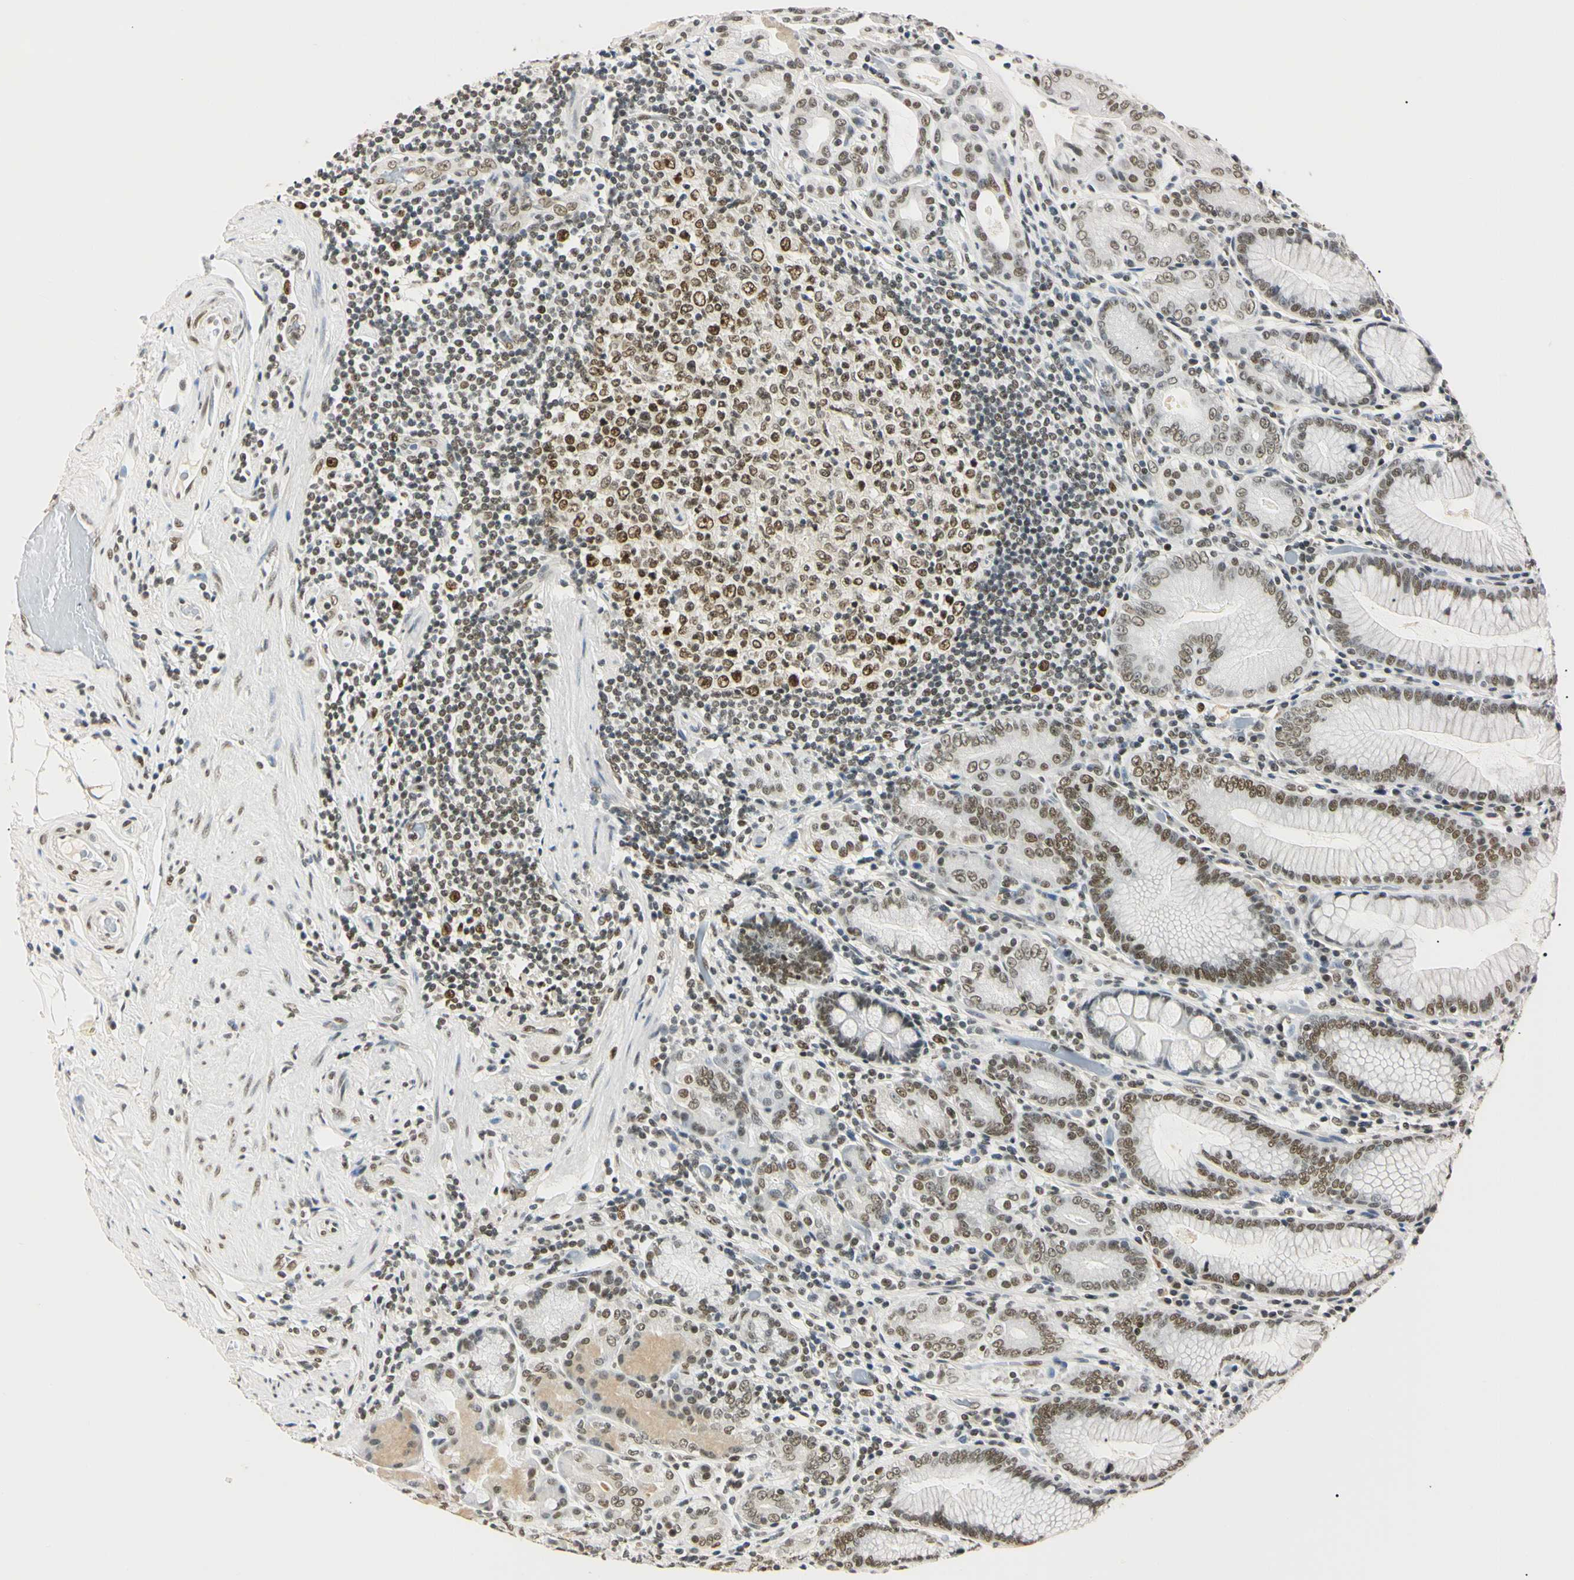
{"staining": {"intensity": "strong", "quantity": ">75%", "location": "nuclear"}, "tissue": "stomach", "cell_type": "Glandular cells", "image_type": "normal", "snomed": [{"axis": "morphology", "description": "Normal tissue, NOS"}, {"axis": "topography", "description": "Stomach, lower"}], "caption": "Normal stomach shows strong nuclear staining in about >75% of glandular cells, visualized by immunohistochemistry. Using DAB (brown) and hematoxylin (blue) stains, captured at high magnification using brightfield microscopy.", "gene": "SMARCA5", "patient": {"sex": "female", "age": 76}}